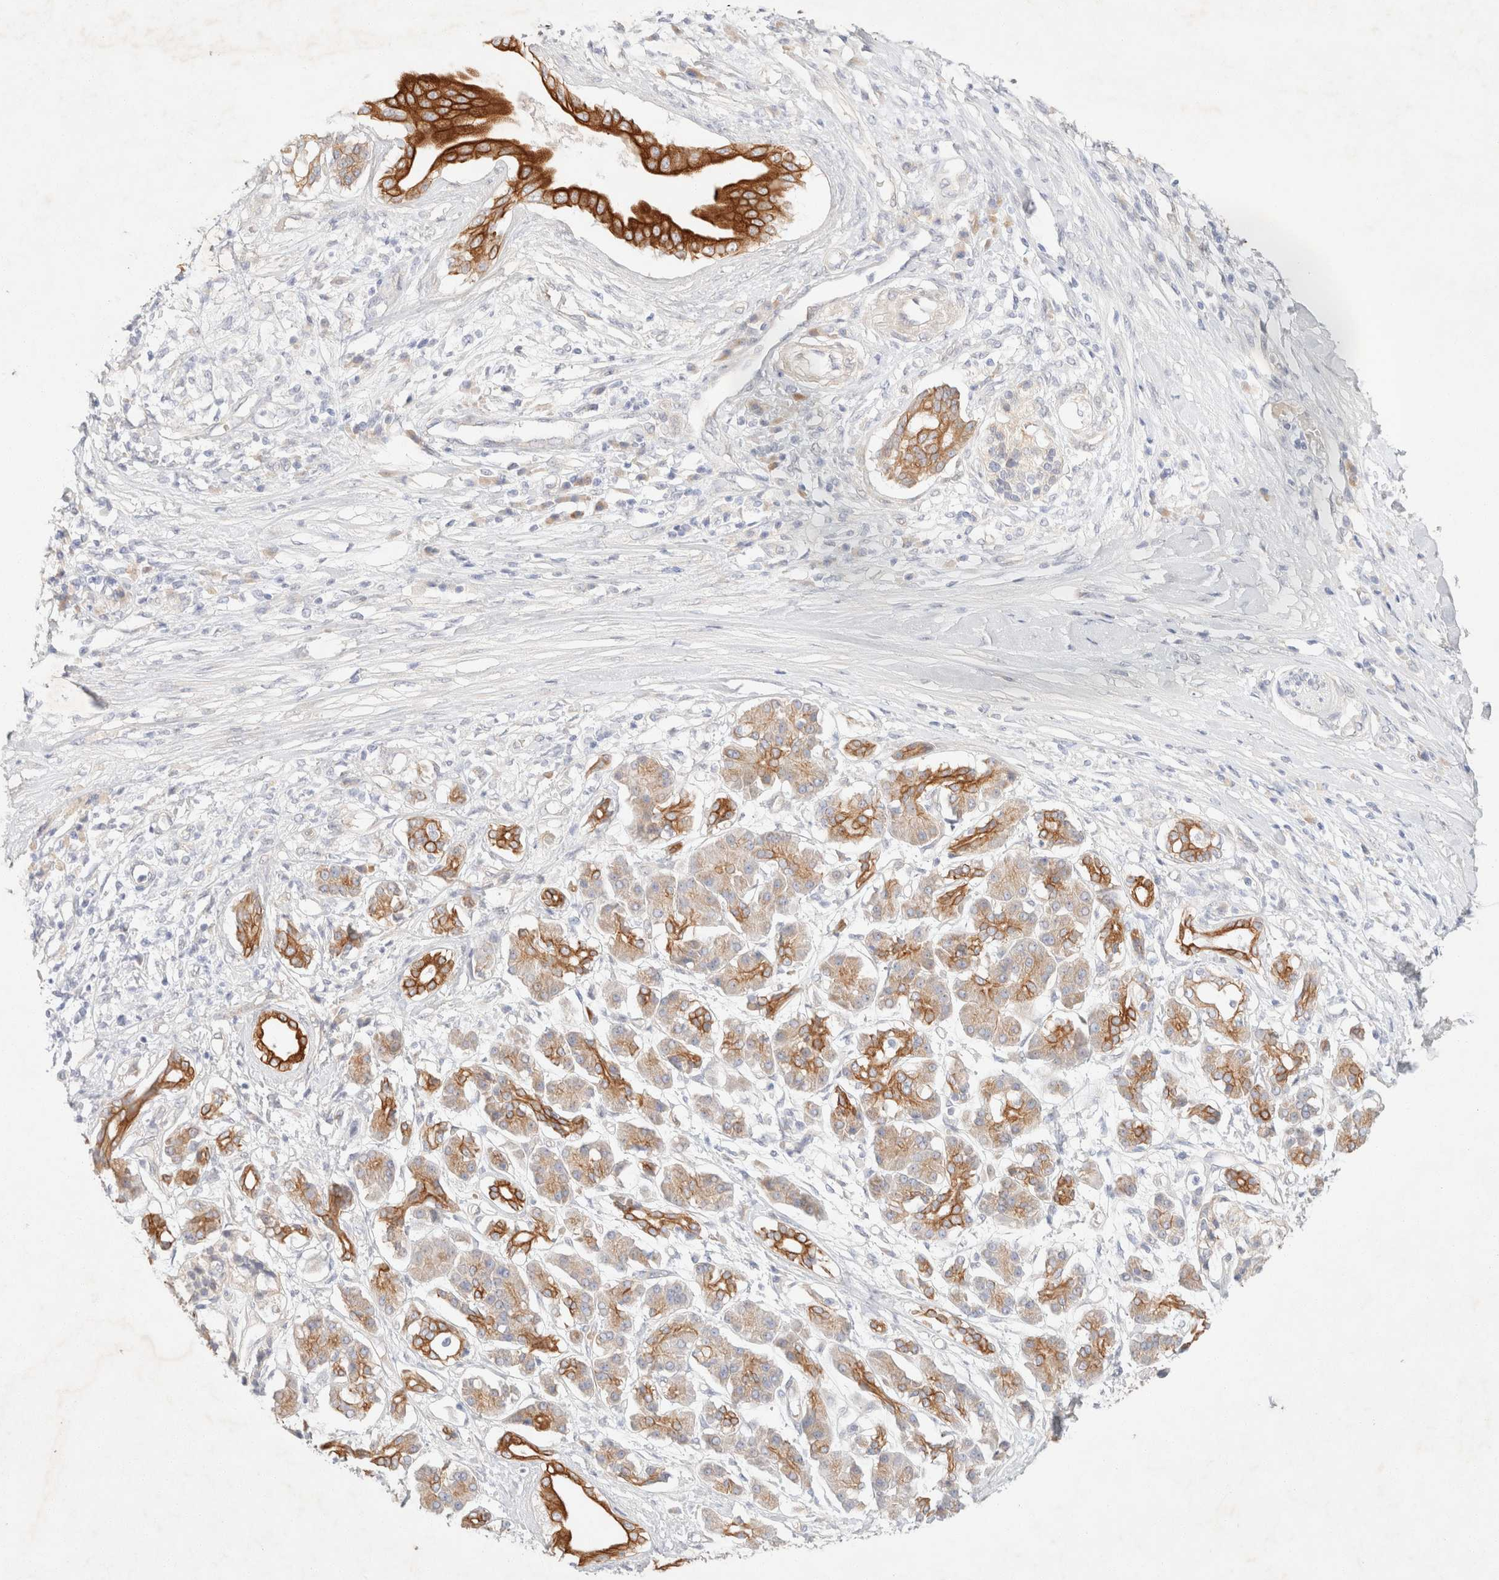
{"staining": {"intensity": "strong", "quantity": "25%-75%", "location": "cytoplasmic/membranous"}, "tissue": "pancreatic cancer", "cell_type": "Tumor cells", "image_type": "cancer", "snomed": [{"axis": "morphology", "description": "Adenocarcinoma, NOS"}, {"axis": "topography", "description": "Pancreas"}], "caption": "Immunohistochemistry (DAB) staining of adenocarcinoma (pancreatic) shows strong cytoplasmic/membranous protein positivity in approximately 25%-75% of tumor cells.", "gene": "CSNK1E", "patient": {"sex": "female", "age": 56}}